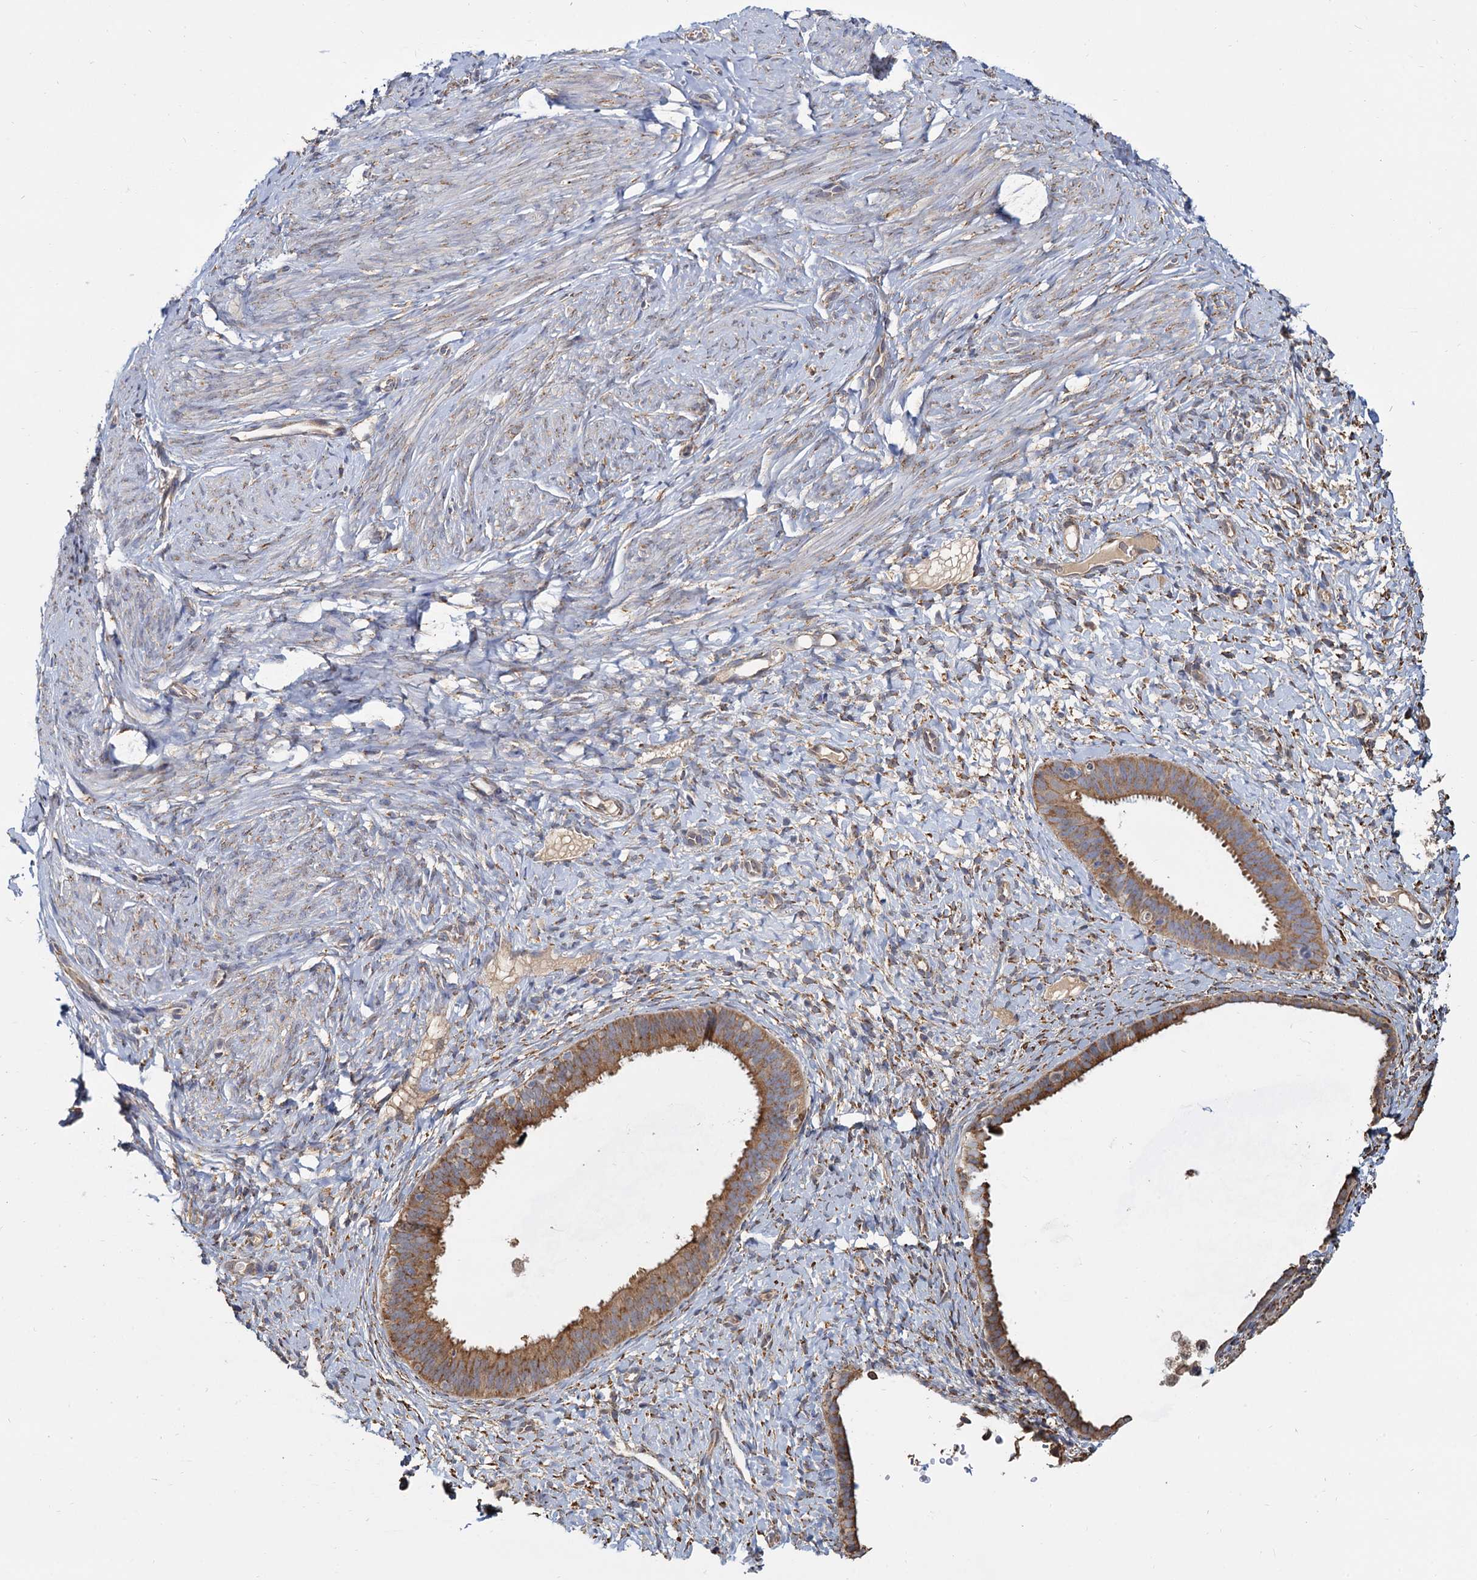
{"staining": {"intensity": "weak", "quantity": "25%-75%", "location": "cytoplasmic/membranous"}, "tissue": "endometrium", "cell_type": "Cells in endometrial stroma", "image_type": "normal", "snomed": [{"axis": "morphology", "description": "Normal tissue, NOS"}, {"axis": "topography", "description": "Endometrium"}], "caption": "Immunohistochemical staining of benign human endometrium exhibits low levels of weak cytoplasmic/membranous positivity in about 25%-75% of cells in endometrial stroma.", "gene": "LRRC51", "patient": {"sex": "female", "age": 65}}